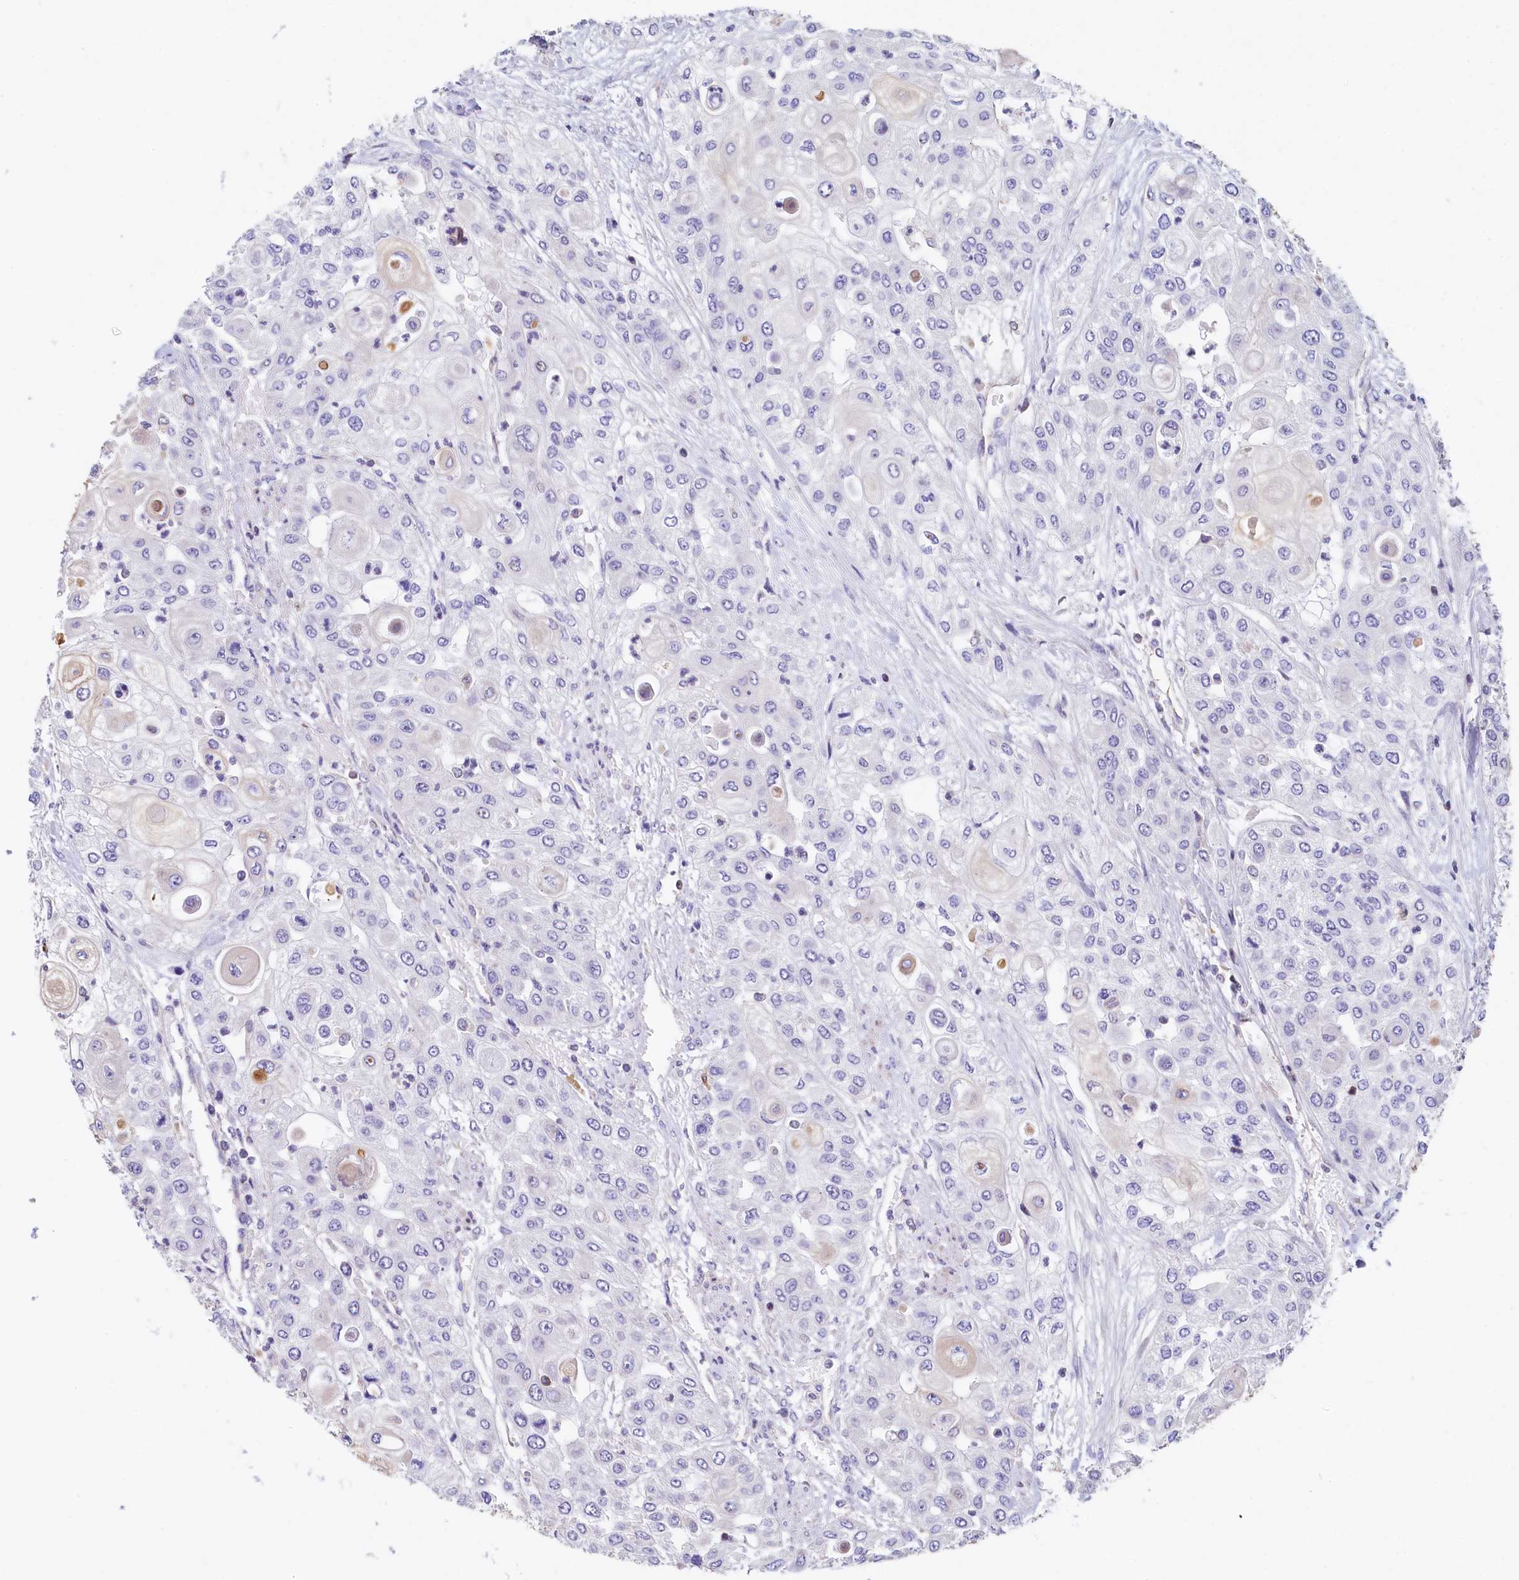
{"staining": {"intensity": "negative", "quantity": "none", "location": "none"}, "tissue": "urothelial cancer", "cell_type": "Tumor cells", "image_type": "cancer", "snomed": [{"axis": "morphology", "description": "Urothelial carcinoma, High grade"}, {"axis": "topography", "description": "Urinary bladder"}], "caption": "The image displays no significant positivity in tumor cells of urothelial carcinoma (high-grade). Brightfield microscopy of IHC stained with DAB (brown) and hematoxylin (blue), captured at high magnification.", "gene": "TRAF3IP3", "patient": {"sex": "female", "age": 79}}